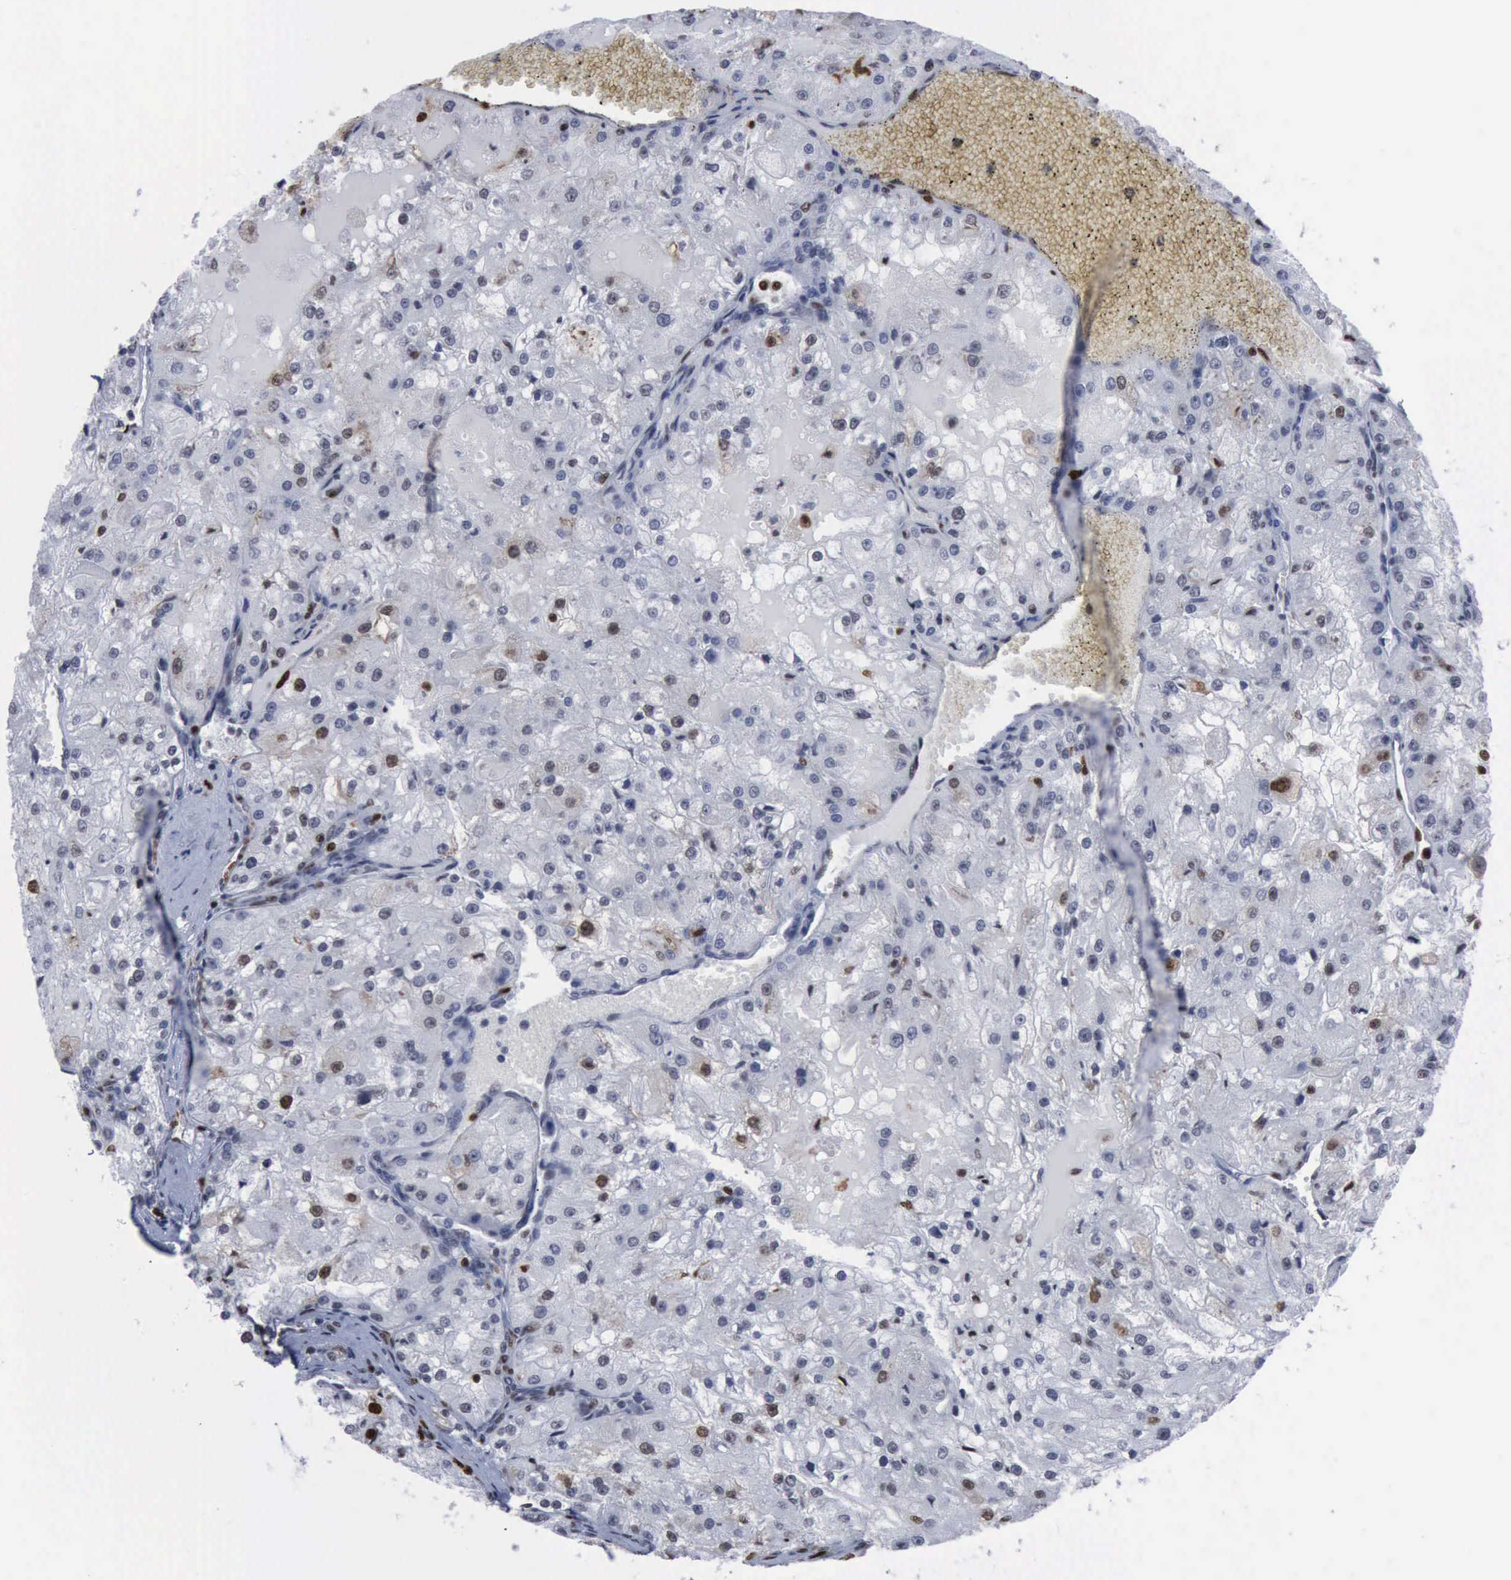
{"staining": {"intensity": "weak", "quantity": "<25%", "location": "nuclear"}, "tissue": "renal cancer", "cell_type": "Tumor cells", "image_type": "cancer", "snomed": [{"axis": "morphology", "description": "Adenocarcinoma, NOS"}, {"axis": "topography", "description": "Kidney"}], "caption": "Human adenocarcinoma (renal) stained for a protein using IHC exhibits no expression in tumor cells.", "gene": "PCNA", "patient": {"sex": "female", "age": 74}}